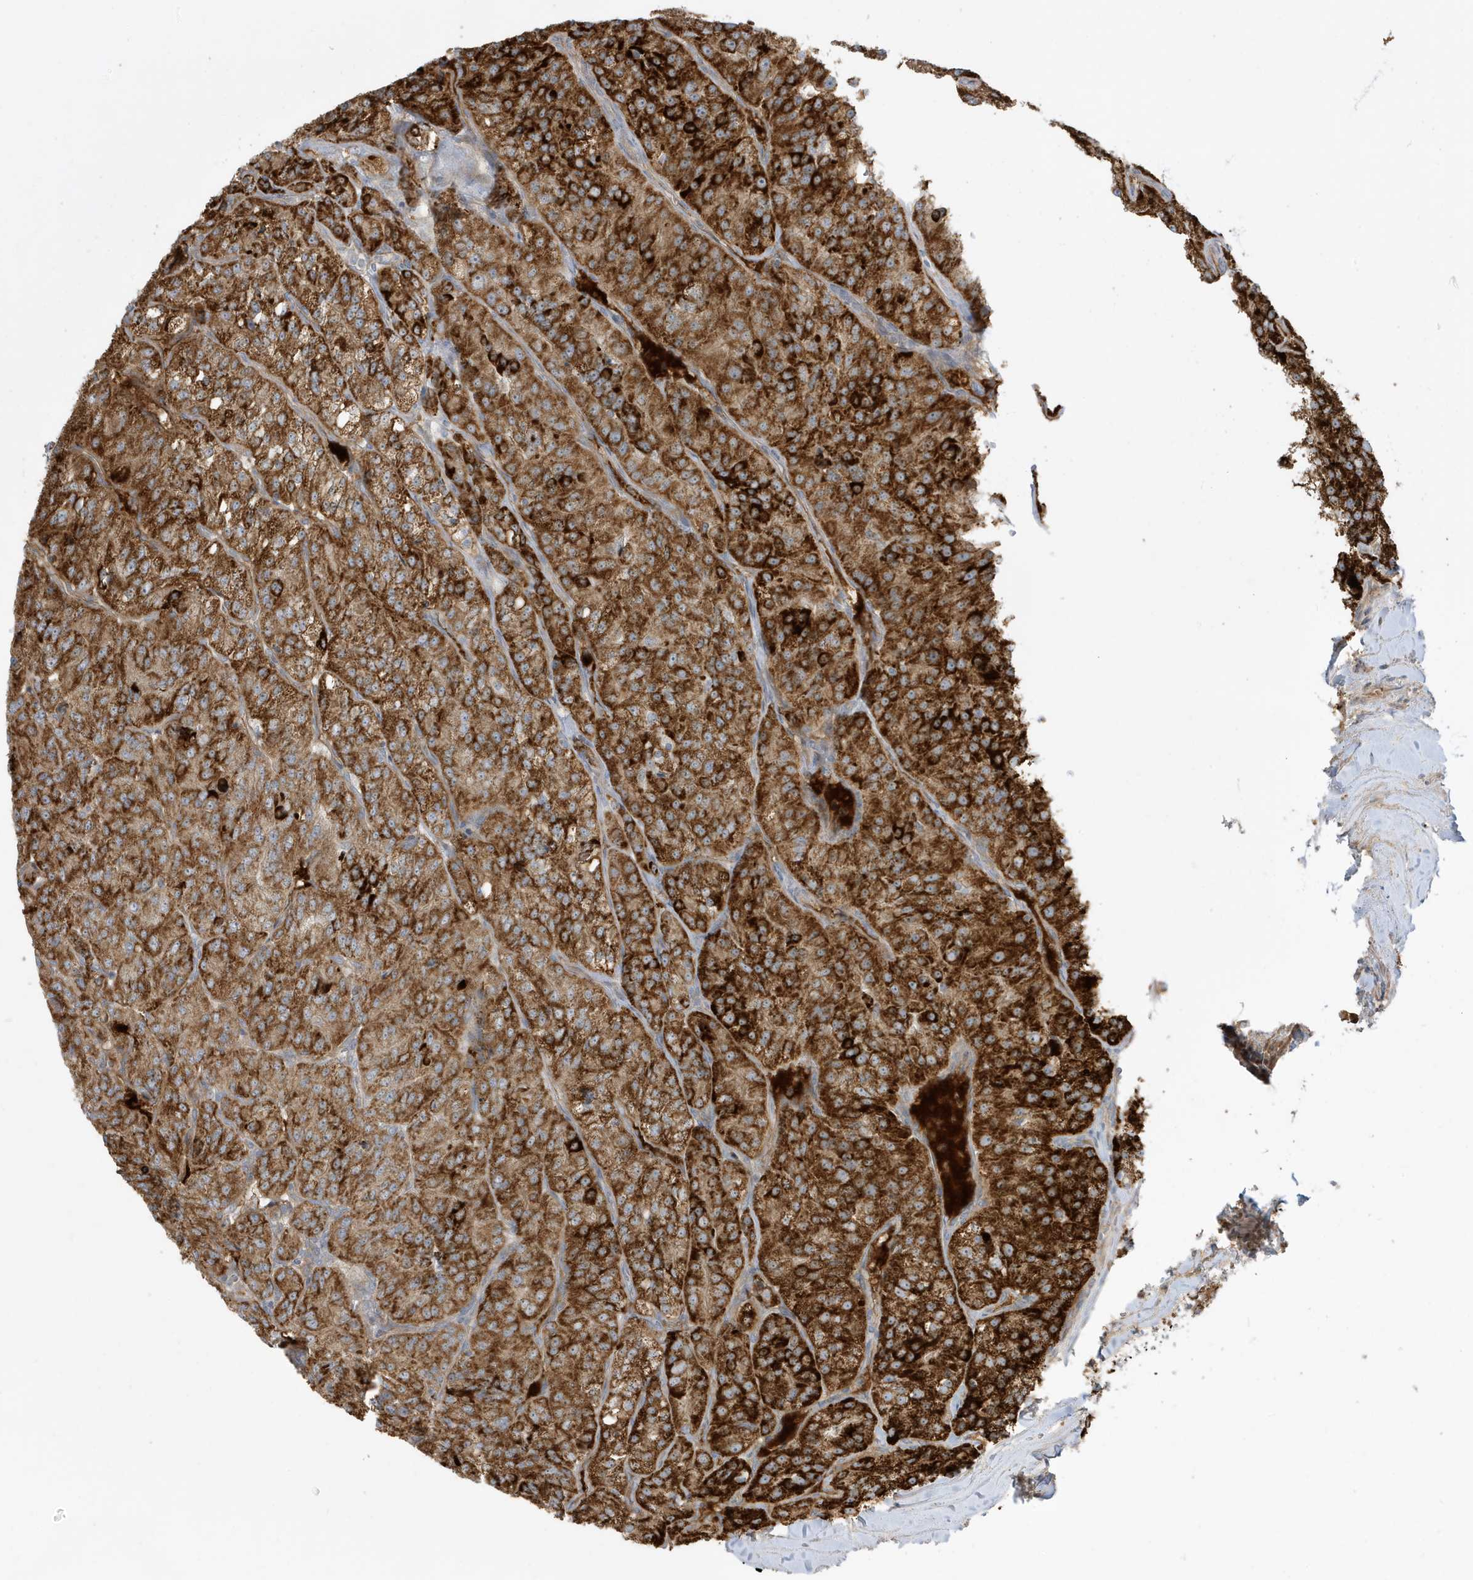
{"staining": {"intensity": "strong", "quantity": ">75%", "location": "cytoplasmic/membranous"}, "tissue": "renal cancer", "cell_type": "Tumor cells", "image_type": "cancer", "snomed": [{"axis": "morphology", "description": "Adenocarcinoma, NOS"}, {"axis": "topography", "description": "Kidney"}], "caption": "Immunohistochemistry (DAB) staining of renal adenocarcinoma displays strong cytoplasmic/membranous protein positivity in approximately >75% of tumor cells.", "gene": "IFT57", "patient": {"sex": "female", "age": 63}}